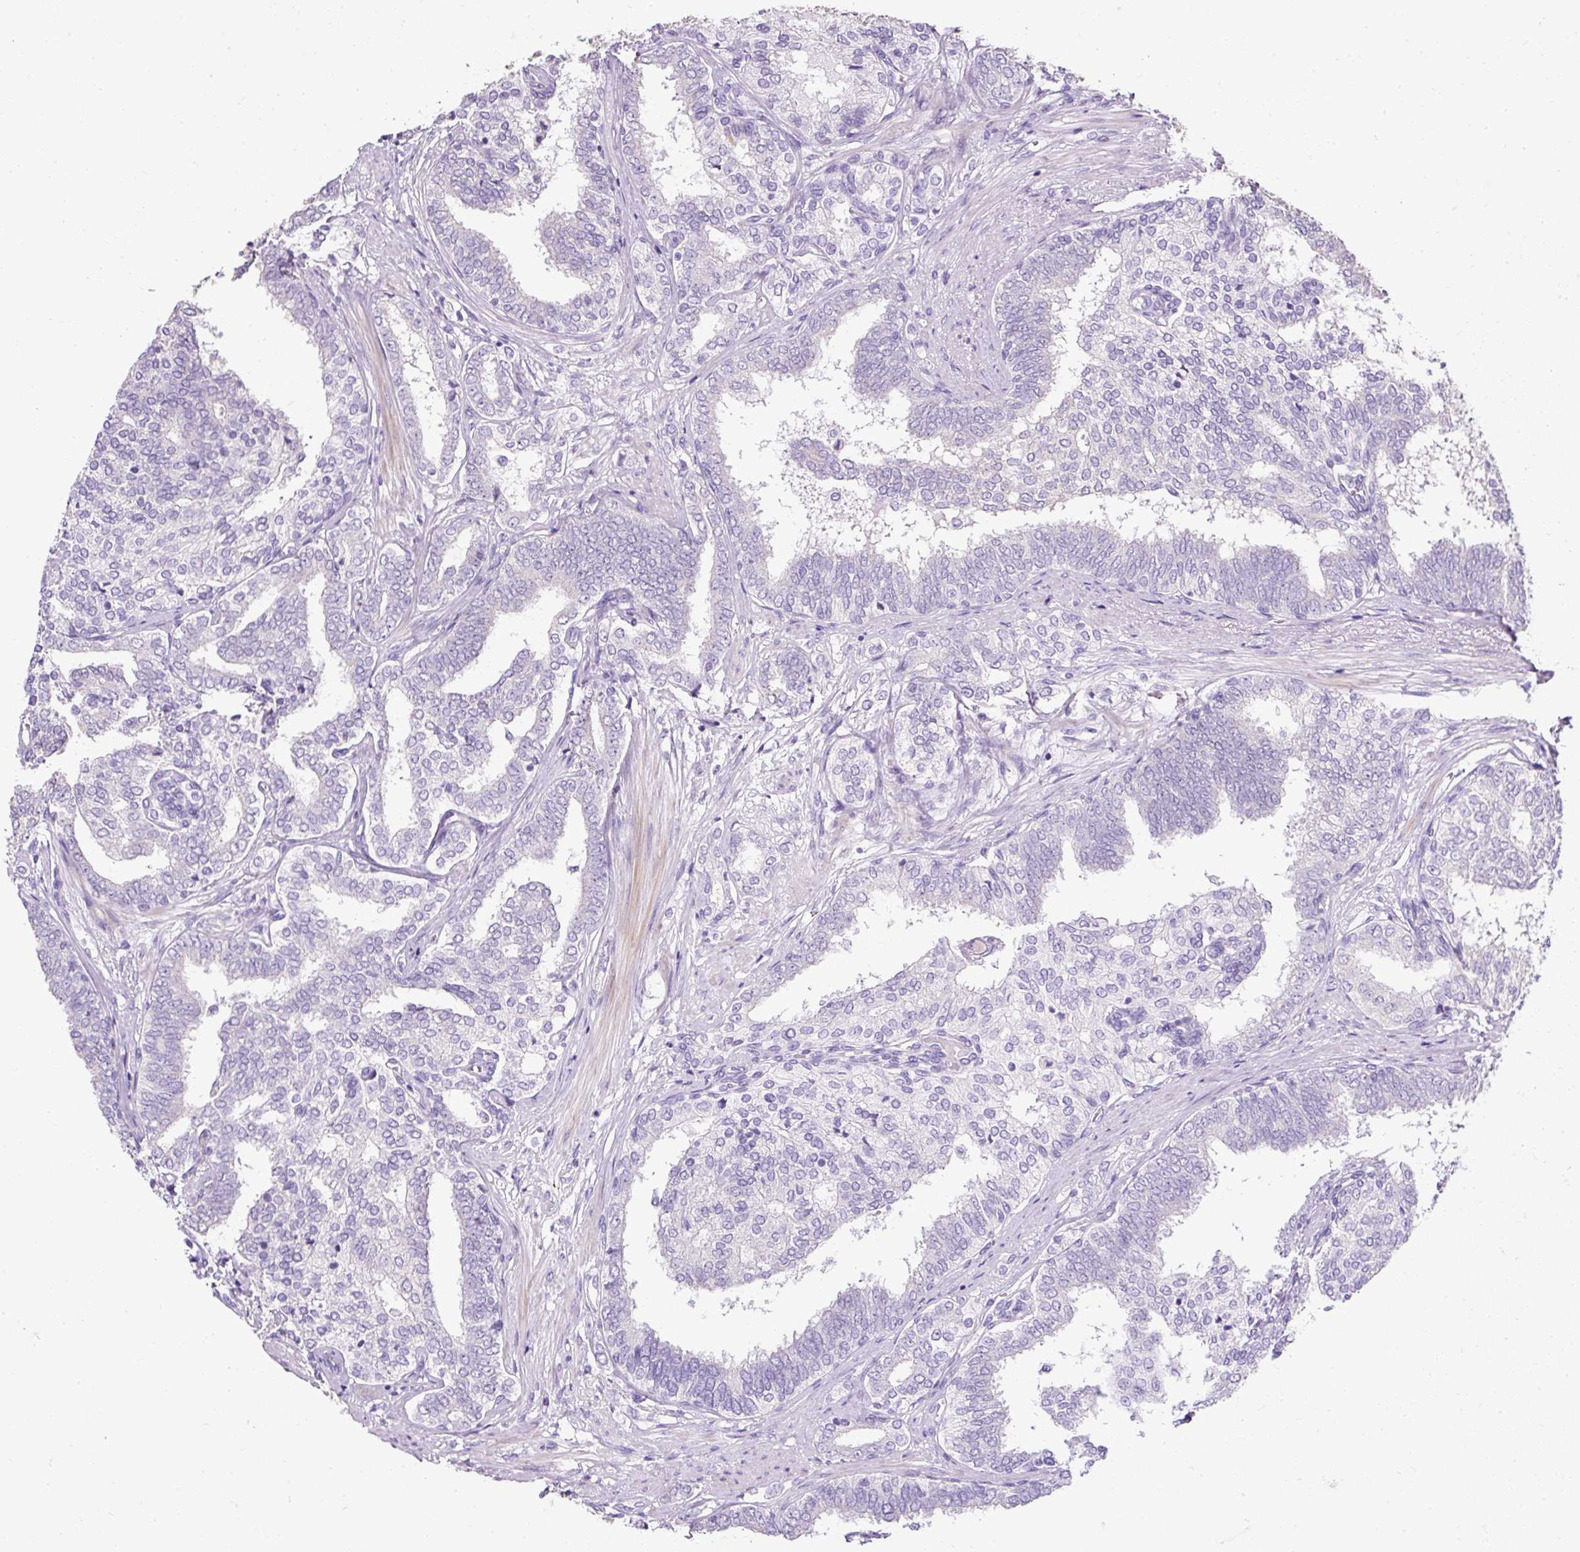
{"staining": {"intensity": "negative", "quantity": "none", "location": "none"}, "tissue": "prostate cancer", "cell_type": "Tumor cells", "image_type": "cancer", "snomed": [{"axis": "morphology", "description": "Adenocarcinoma, High grade"}, {"axis": "topography", "description": "Prostate"}], "caption": "Prostate cancer (adenocarcinoma (high-grade)) stained for a protein using immunohistochemistry reveals no positivity tumor cells.", "gene": "C2CD4C", "patient": {"sex": "male", "age": 72}}